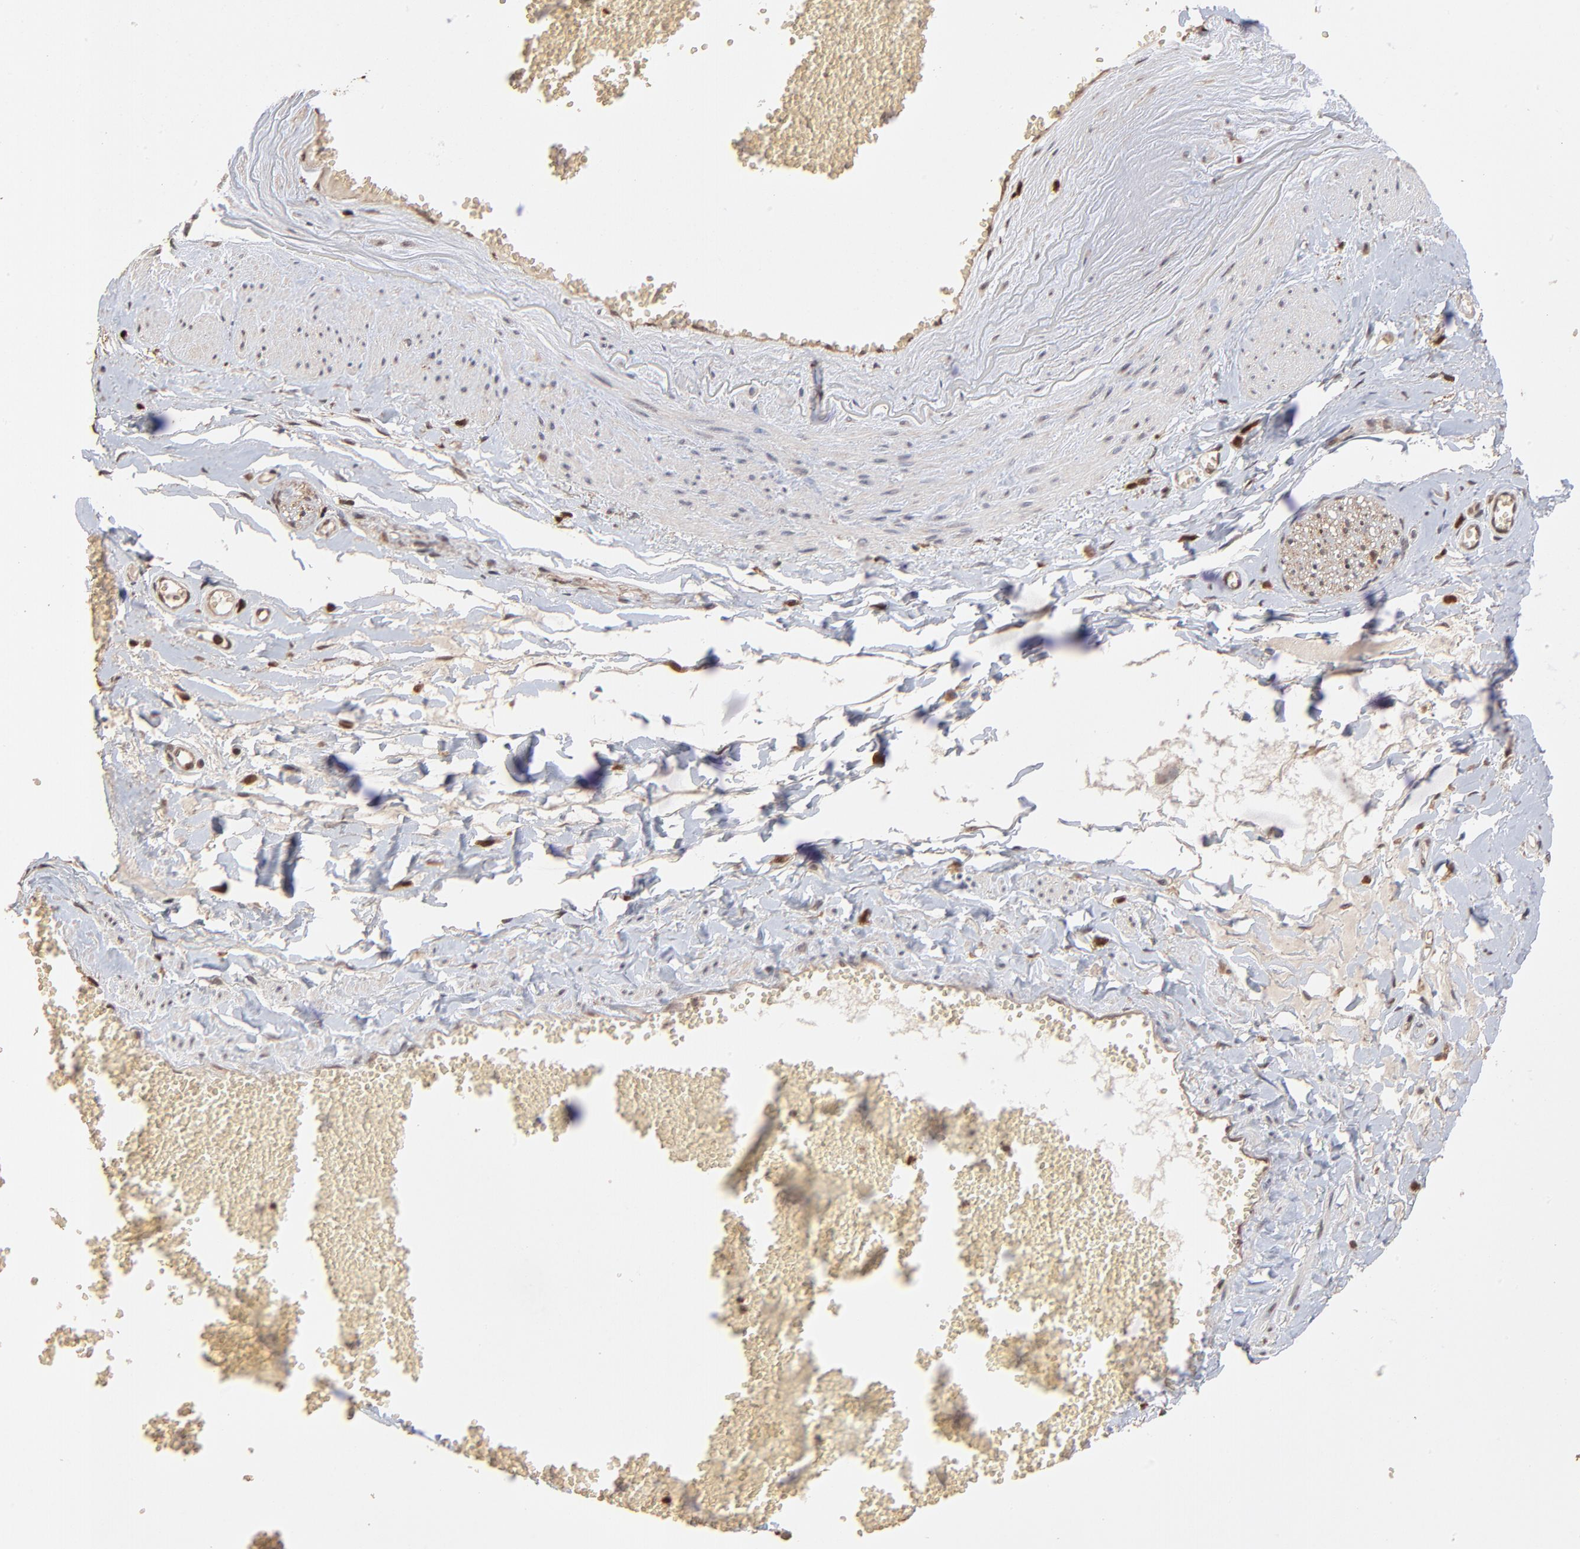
{"staining": {"intensity": "moderate", "quantity": "25%-75%", "location": "nuclear"}, "tissue": "adipose tissue", "cell_type": "Adipocytes", "image_type": "normal", "snomed": [{"axis": "morphology", "description": "Normal tissue, NOS"}, {"axis": "morphology", "description": "Inflammation, NOS"}, {"axis": "topography", "description": "Salivary gland"}, {"axis": "topography", "description": "Peripheral nerve tissue"}], "caption": "Unremarkable adipose tissue demonstrates moderate nuclear staining in about 25%-75% of adipocytes Using DAB (brown) and hematoxylin (blue) stains, captured at high magnification using brightfield microscopy..", "gene": "CASP1", "patient": {"sex": "female", "age": 75}}